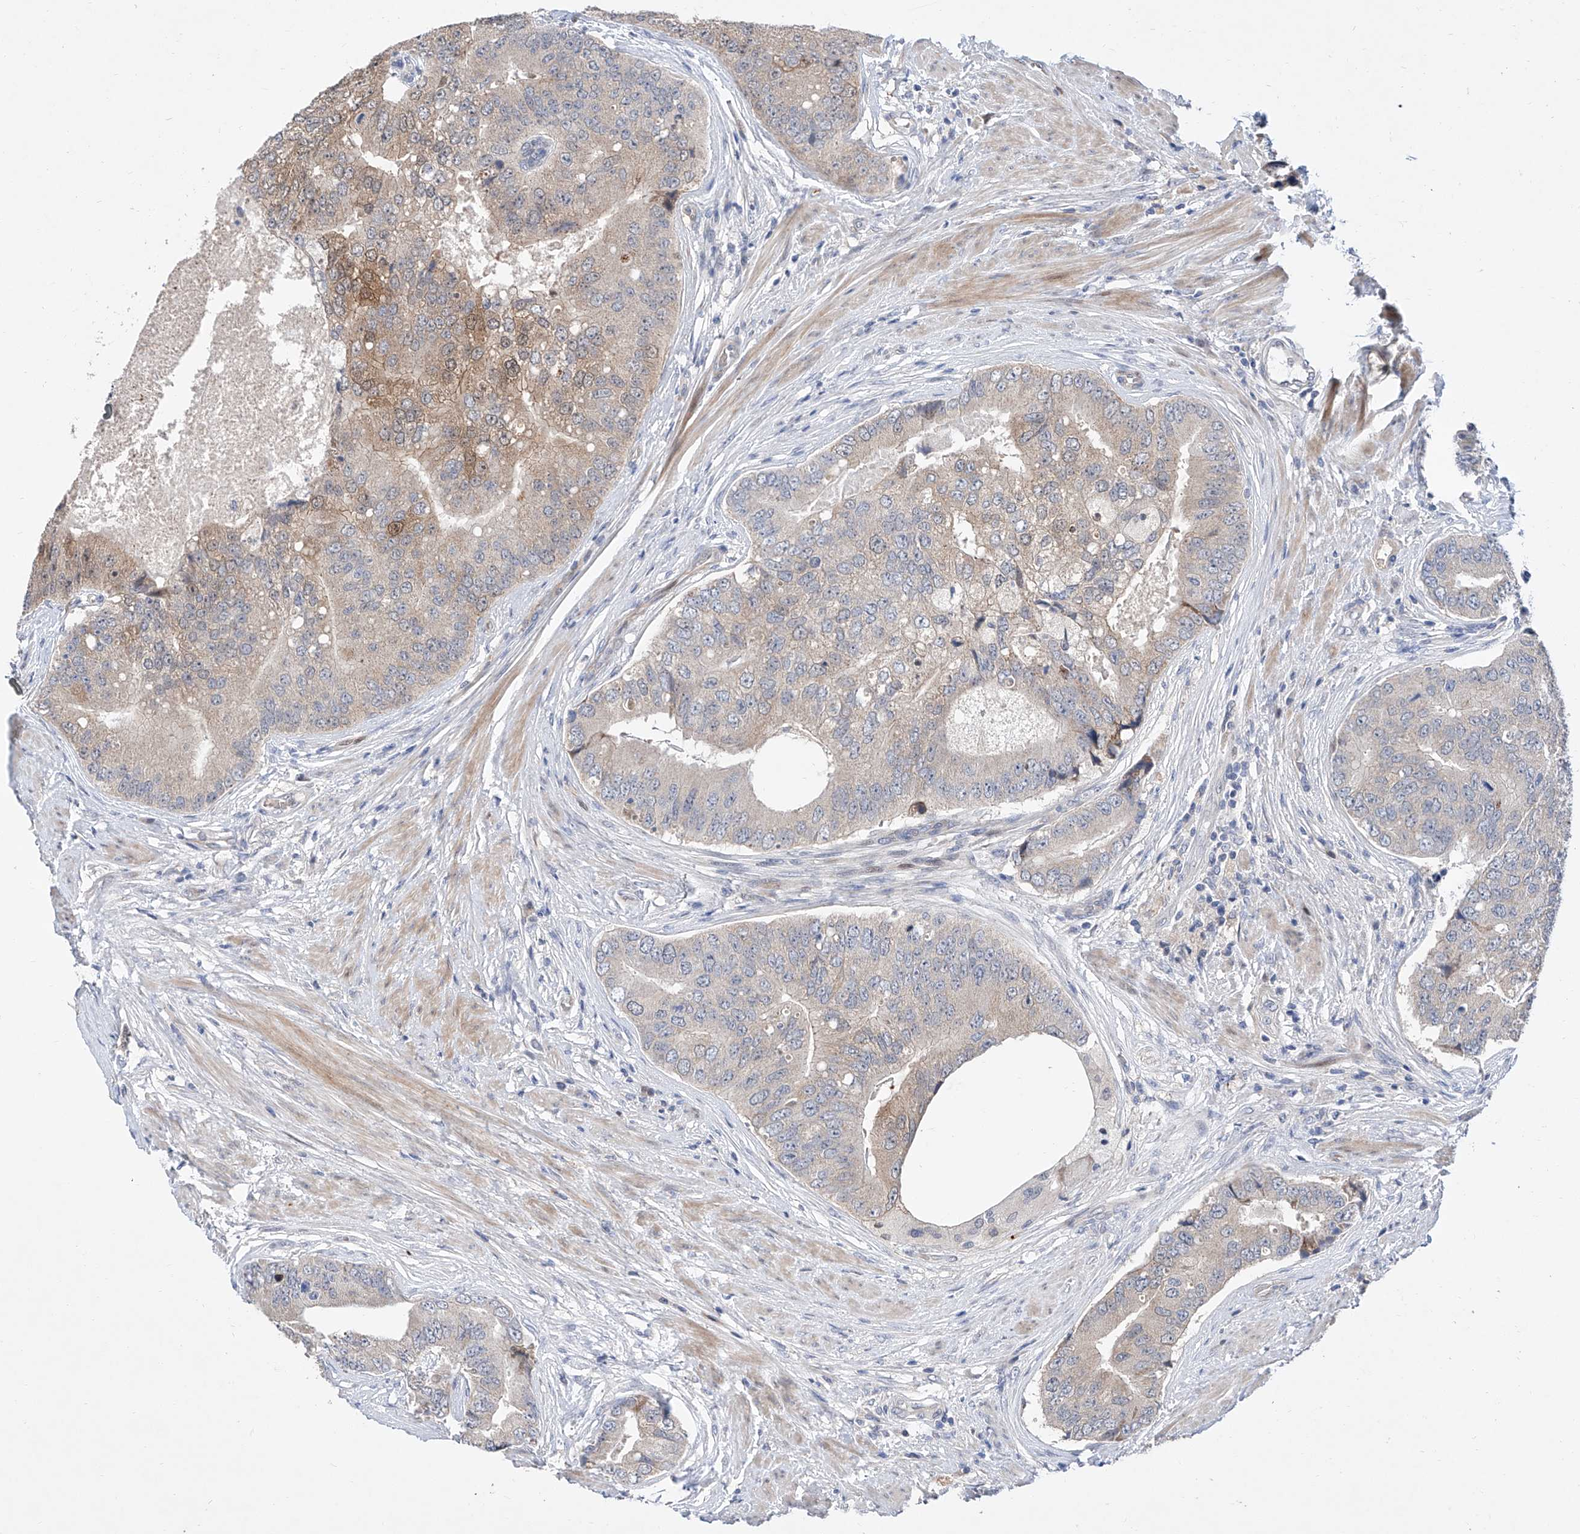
{"staining": {"intensity": "weak", "quantity": "<25%", "location": "cytoplasmic/membranous"}, "tissue": "prostate cancer", "cell_type": "Tumor cells", "image_type": "cancer", "snomed": [{"axis": "morphology", "description": "Adenocarcinoma, High grade"}, {"axis": "topography", "description": "Prostate"}], "caption": "There is no significant positivity in tumor cells of prostate cancer (high-grade adenocarcinoma). (Immunohistochemistry, brightfield microscopy, high magnification).", "gene": "FUCA2", "patient": {"sex": "male", "age": 70}}